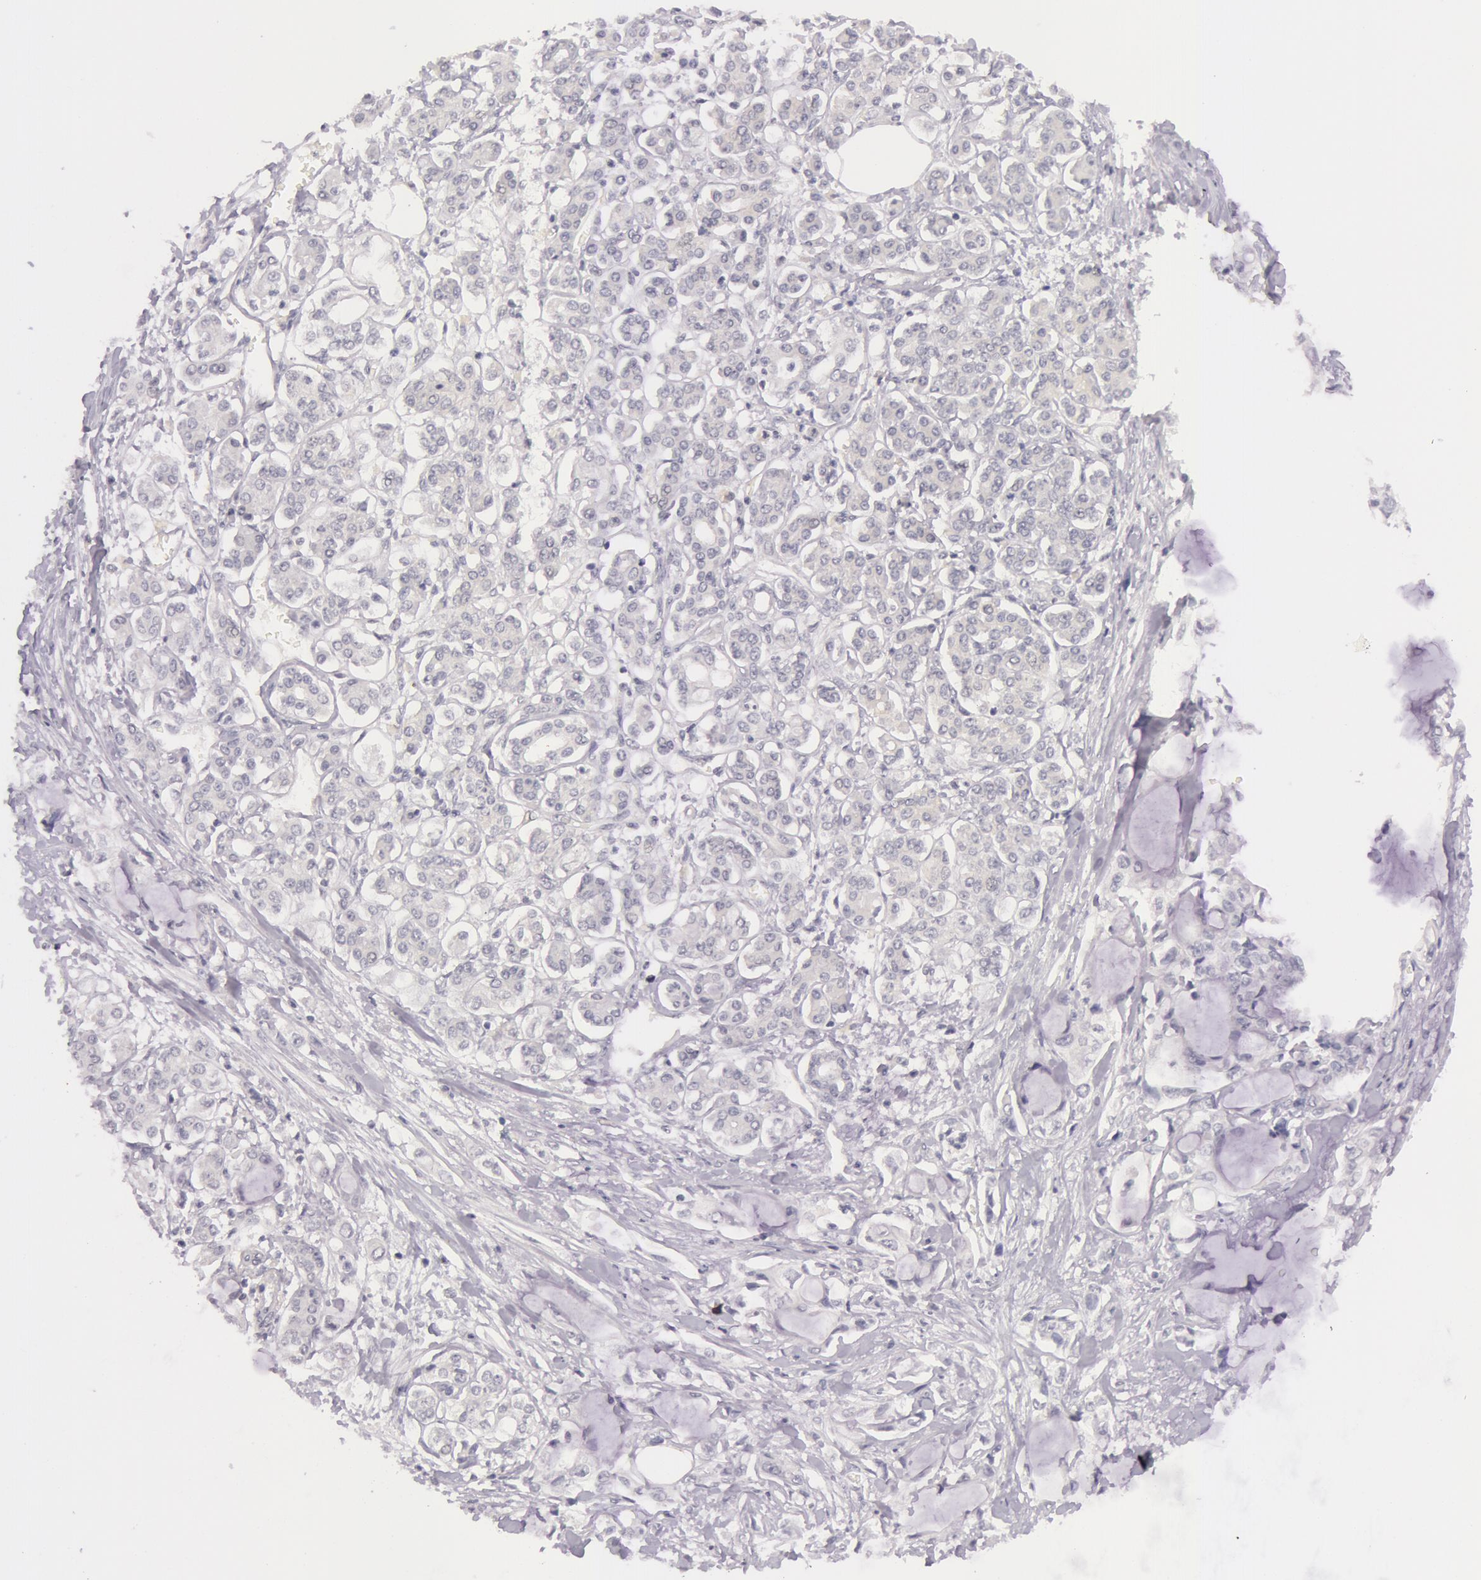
{"staining": {"intensity": "negative", "quantity": "none", "location": "none"}, "tissue": "pancreatic cancer", "cell_type": "Tumor cells", "image_type": "cancer", "snomed": [{"axis": "morphology", "description": "Adenocarcinoma, NOS"}, {"axis": "topography", "description": "Pancreas"}], "caption": "This is a micrograph of IHC staining of pancreatic cancer (adenocarcinoma), which shows no positivity in tumor cells.", "gene": "RBMY1F", "patient": {"sex": "female", "age": 70}}